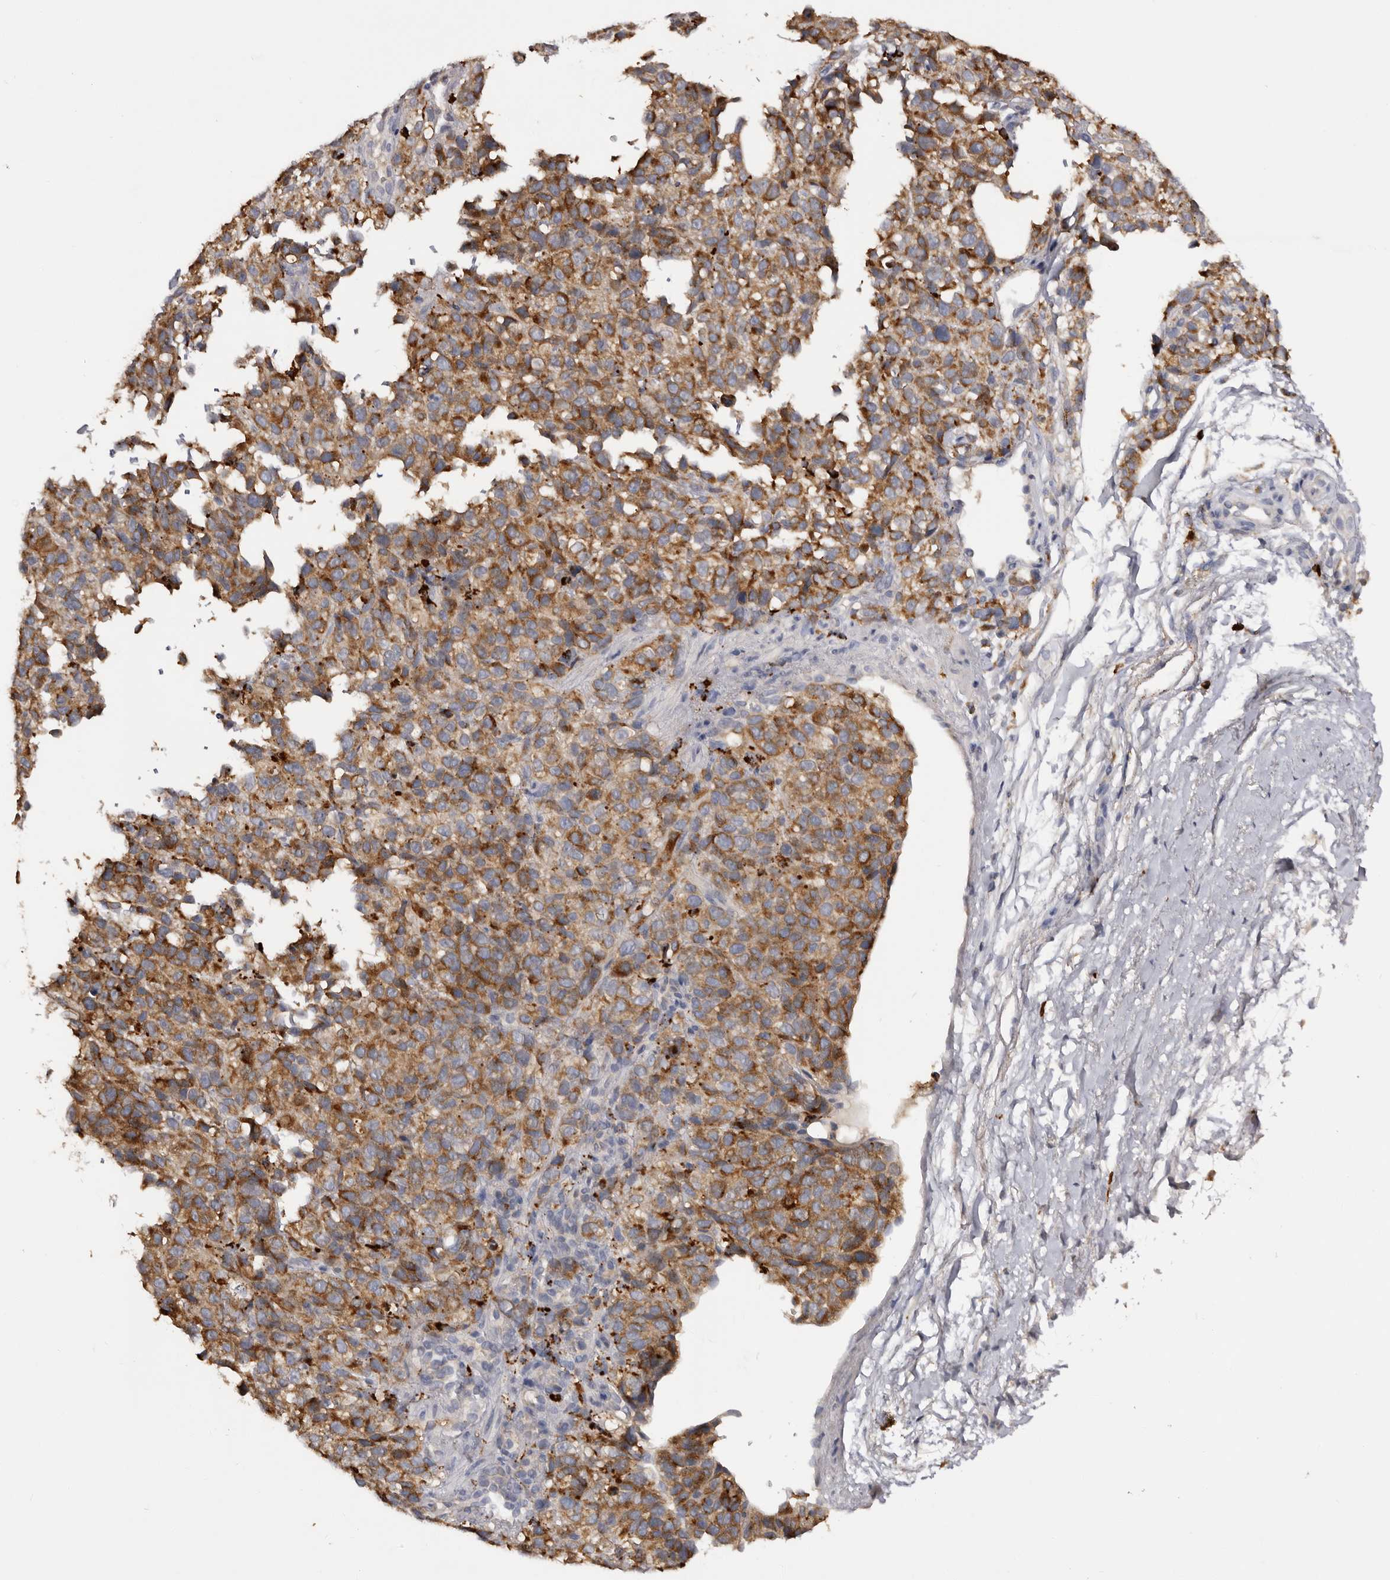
{"staining": {"intensity": "moderate", "quantity": ">75%", "location": "cytoplasmic/membranous"}, "tissue": "melanoma", "cell_type": "Tumor cells", "image_type": "cancer", "snomed": [{"axis": "morphology", "description": "Malignant melanoma, Metastatic site"}, {"axis": "topography", "description": "Skin"}], "caption": "Immunohistochemical staining of melanoma demonstrates medium levels of moderate cytoplasmic/membranous protein staining in about >75% of tumor cells. (DAB IHC, brown staining for protein, blue staining for nuclei).", "gene": "DAP", "patient": {"sex": "female", "age": 72}}